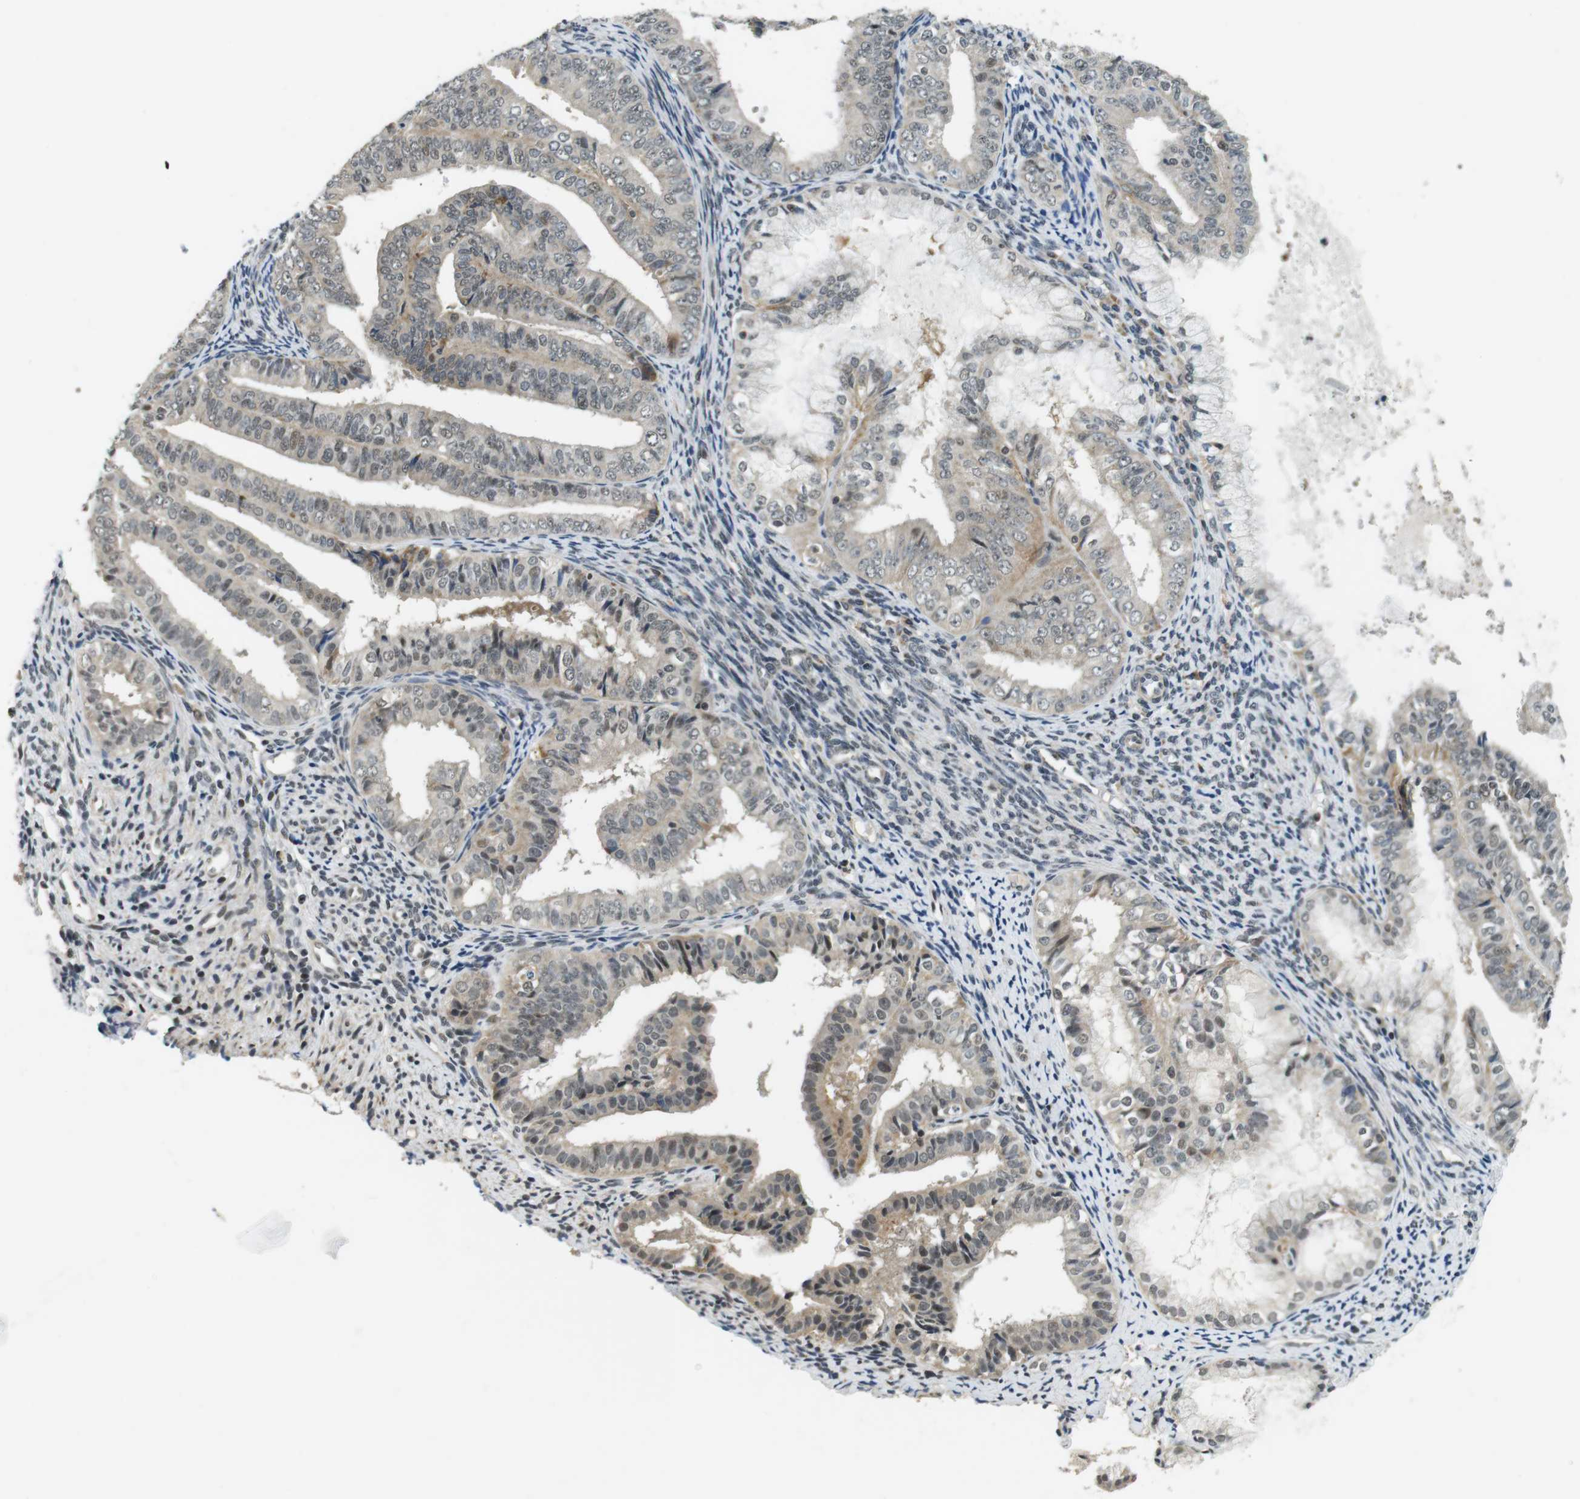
{"staining": {"intensity": "weak", "quantity": "25%-75%", "location": "cytoplasmic/membranous,nuclear"}, "tissue": "endometrial cancer", "cell_type": "Tumor cells", "image_type": "cancer", "snomed": [{"axis": "morphology", "description": "Adenocarcinoma, NOS"}, {"axis": "topography", "description": "Endometrium"}], "caption": "Weak cytoplasmic/membranous and nuclear staining for a protein is appreciated in about 25%-75% of tumor cells of endometrial adenocarcinoma using immunohistochemistry (IHC).", "gene": "BRD4", "patient": {"sex": "female", "age": 63}}